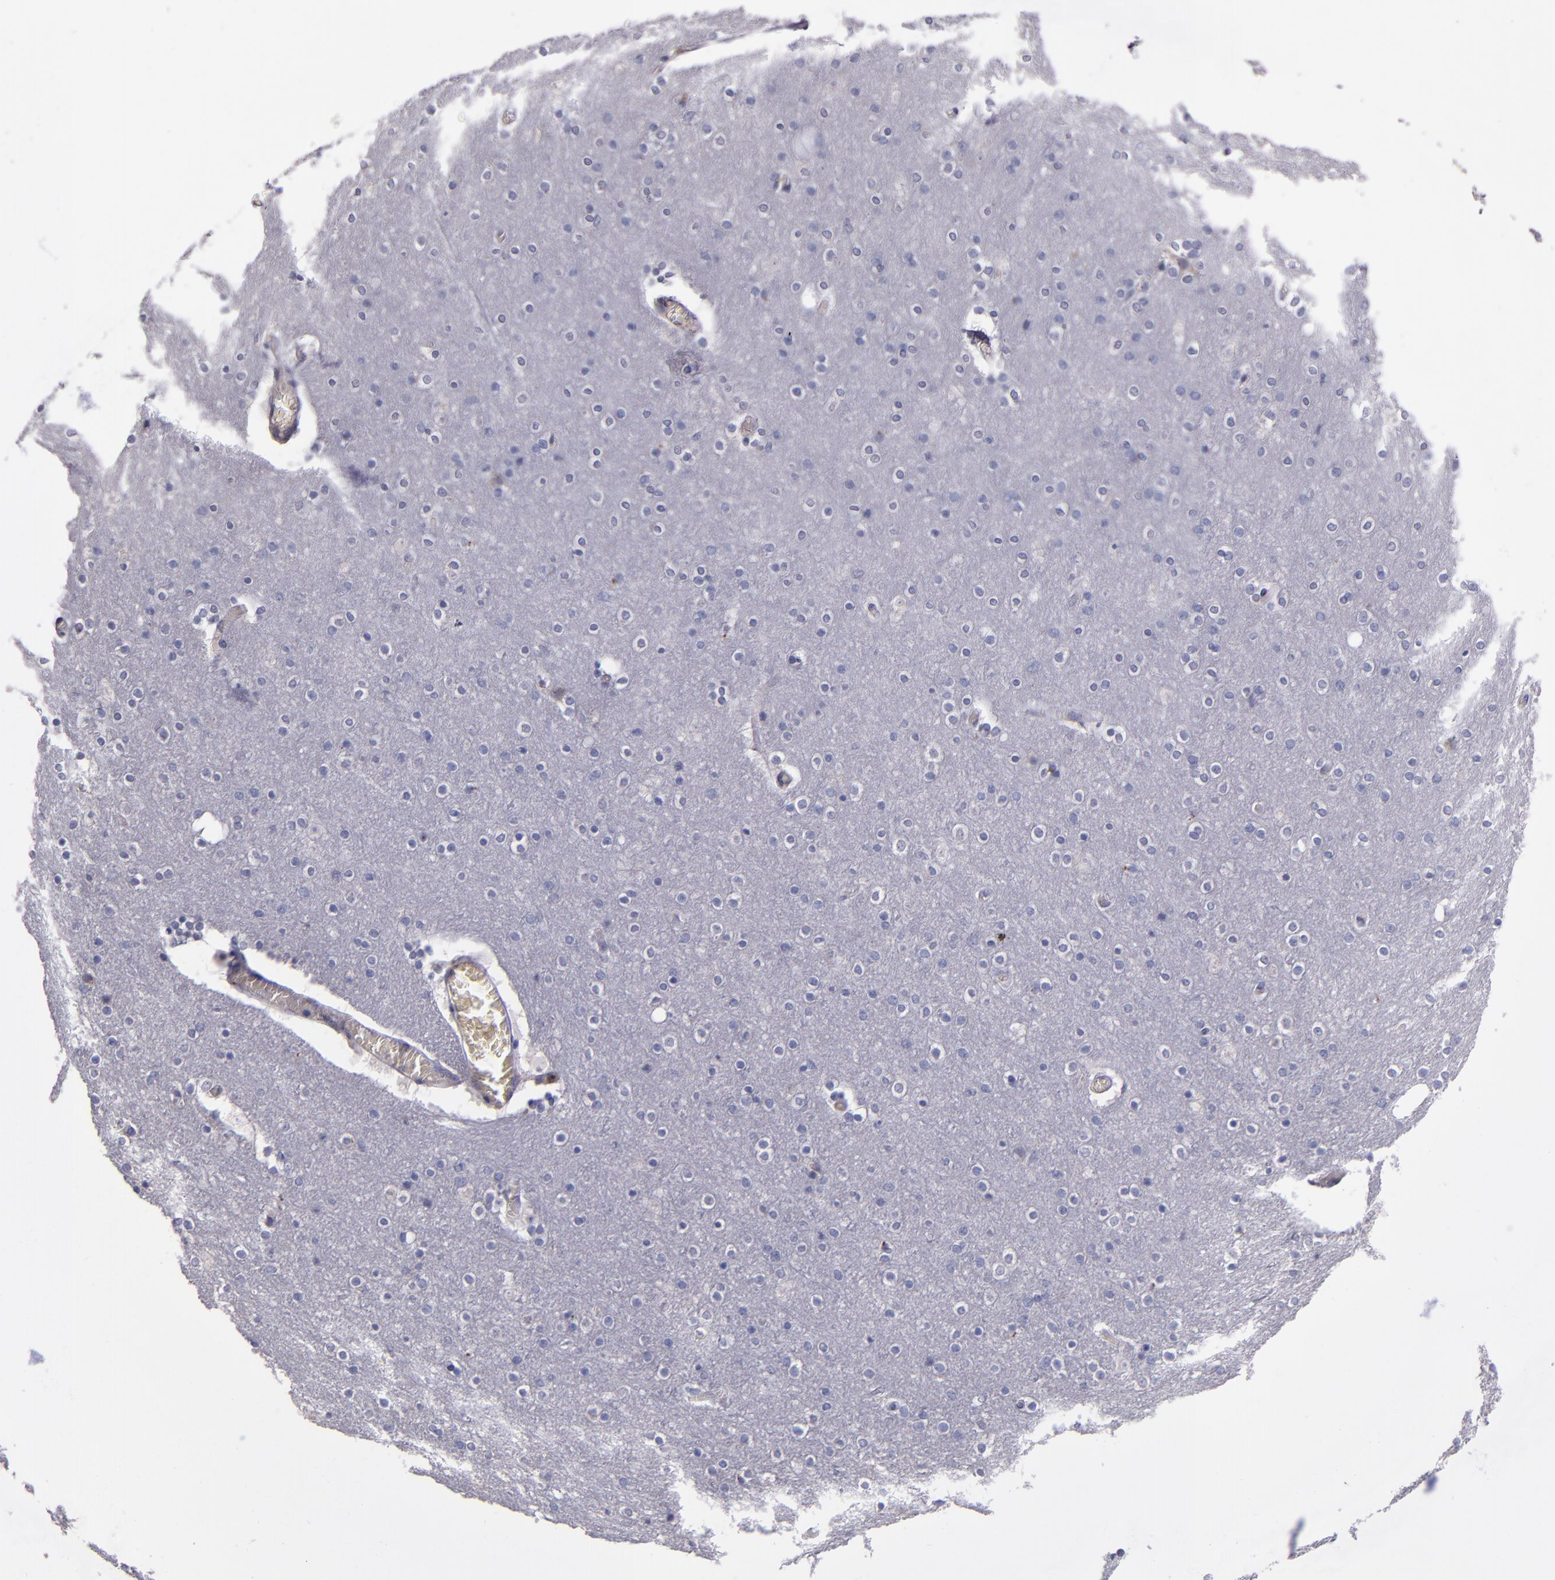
{"staining": {"intensity": "negative", "quantity": "none", "location": "none"}, "tissue": "cerebral cortex", "cell_type": "Endothelial cells", "image_type": "normal", "snomed": [{"axis": "morphology", "description": "Normal tissue, NOS"}, {"axis": "topography", "description": "Cerebral cortex"}], "caption": "An immunohistochemistry (IHC) photomicrograph of benign cerebral cortex is shown. There is no staining in endothelial cells of cerebral cortex.", "gene": "RAB41", "patient": {"sex": "female", "age": 54}}